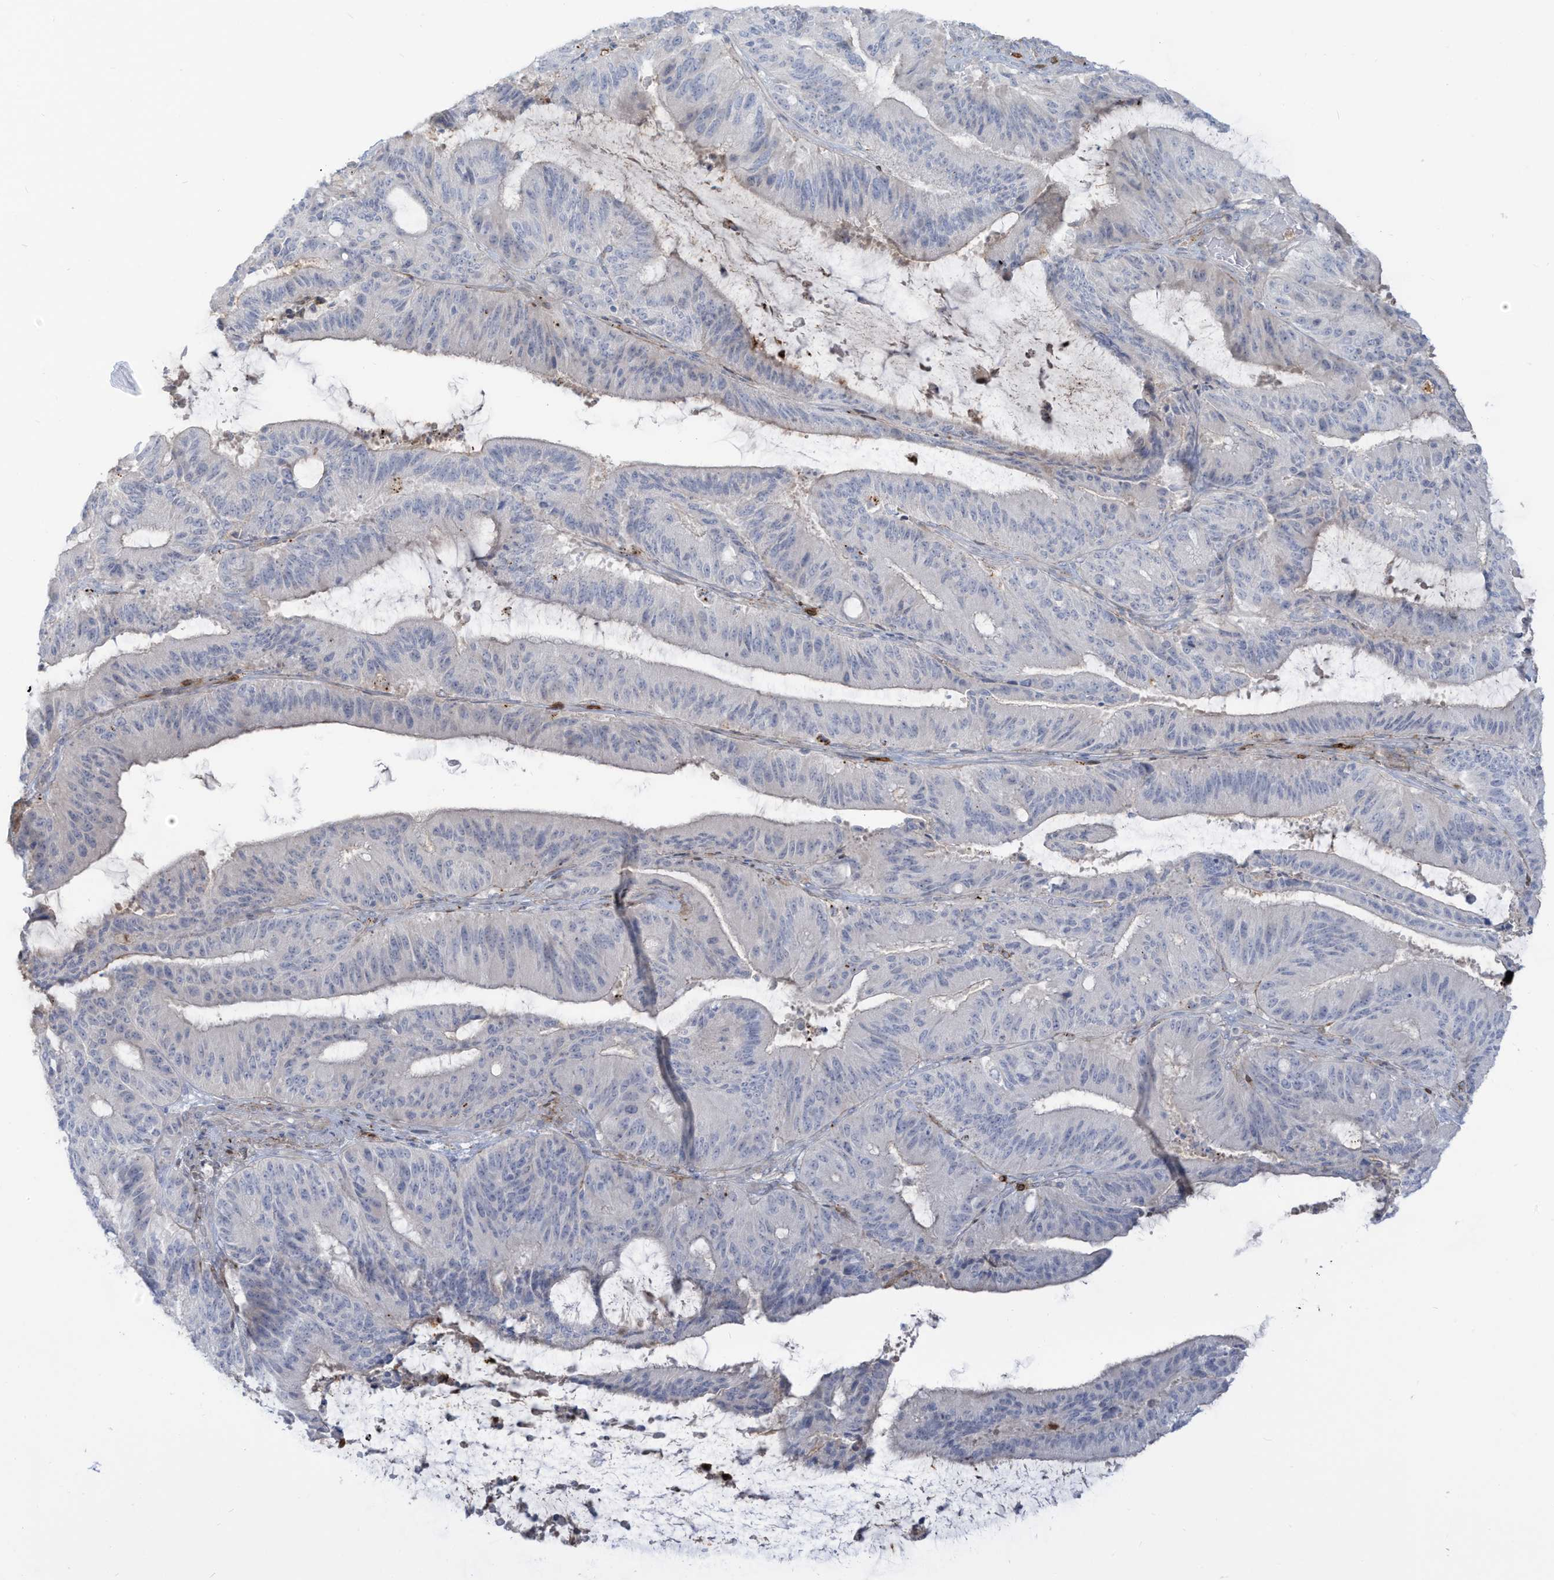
{"staining": {"intensity": "negative", "quantity": "none", "location": "none"}, "tissue": "liver cancer", "cell_type": "Tumor cells", "image_type": "cancer", "snomed": [{"axis": "morphology", "description": "Normal tissue, NOS"}, {"axis": "morphology", "description": "Cholangiocarcinoma"}, {"axis": "topography", "description": "Liver"}, {"axis": "topography", "description": "Peripheral nerve tissue"}], "caption": "This histopathology image is of liver cancer stained with immunohistochemistry to label a protein in brown with the nuclei are counter-stained blue. There is no staining in tumor cells.", "gene": "NOTO", "patient": {"sex": "female", "age": 73}}